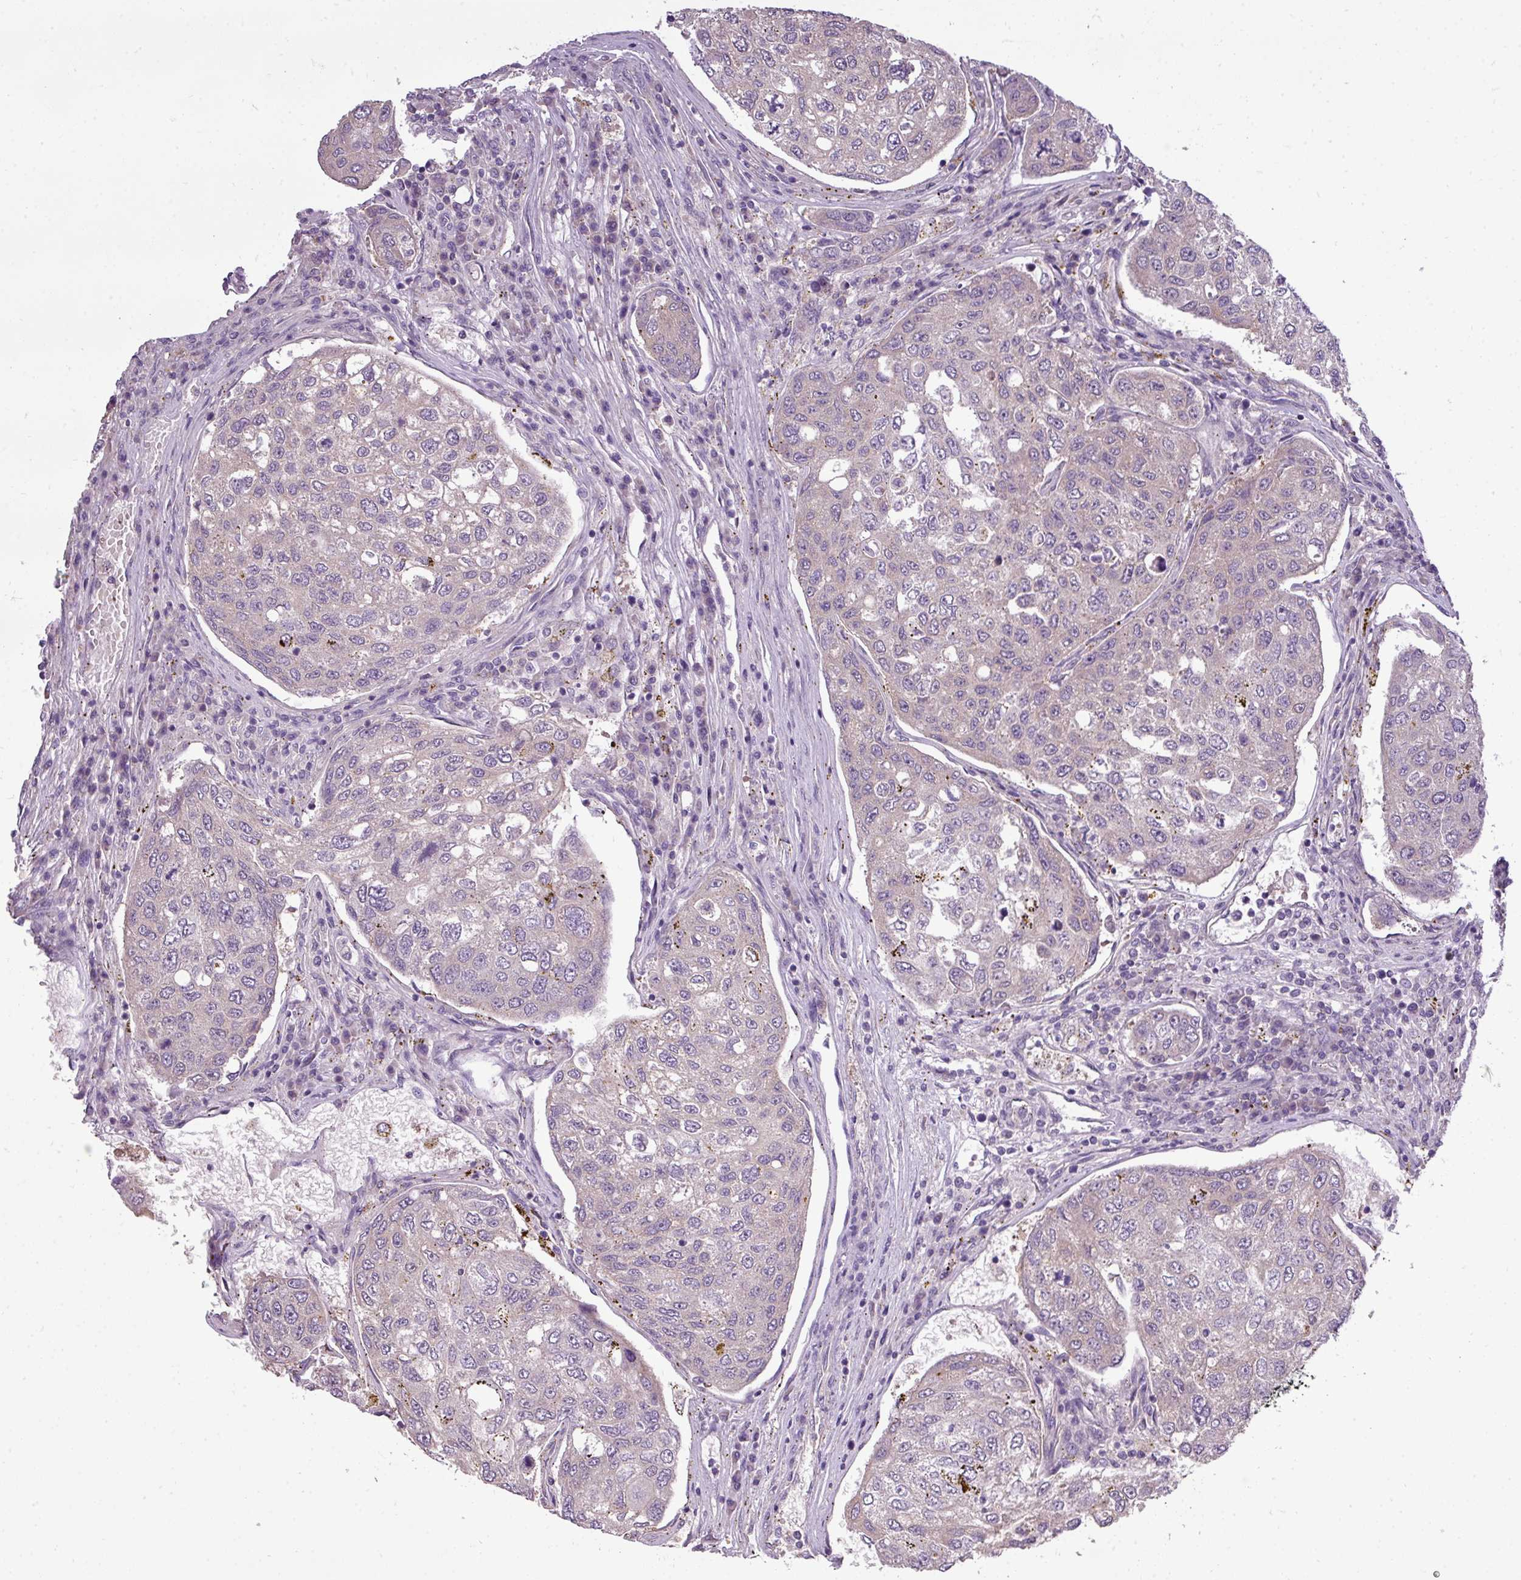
{"staining": {"intensity": "negative", "quantity": "none", "location": "none"}, "tissue": "urothelial cancer", "cell_type": "Tumor cells", "image_type": "cancer", "snomed": [{"axis": "morphology", "description": "Urothelial carcinoma, High grade"}, {"axis": "topography", "description": "Lymph node"}, {"axis": "topography", "description": "Urinary bladder"}], "caption": "Immunohistochemistry of human urothelial cancer shows no staining in tumor cells.", "gene": "DNAAF9", "patient": {"sex": "male", "age": 51}}